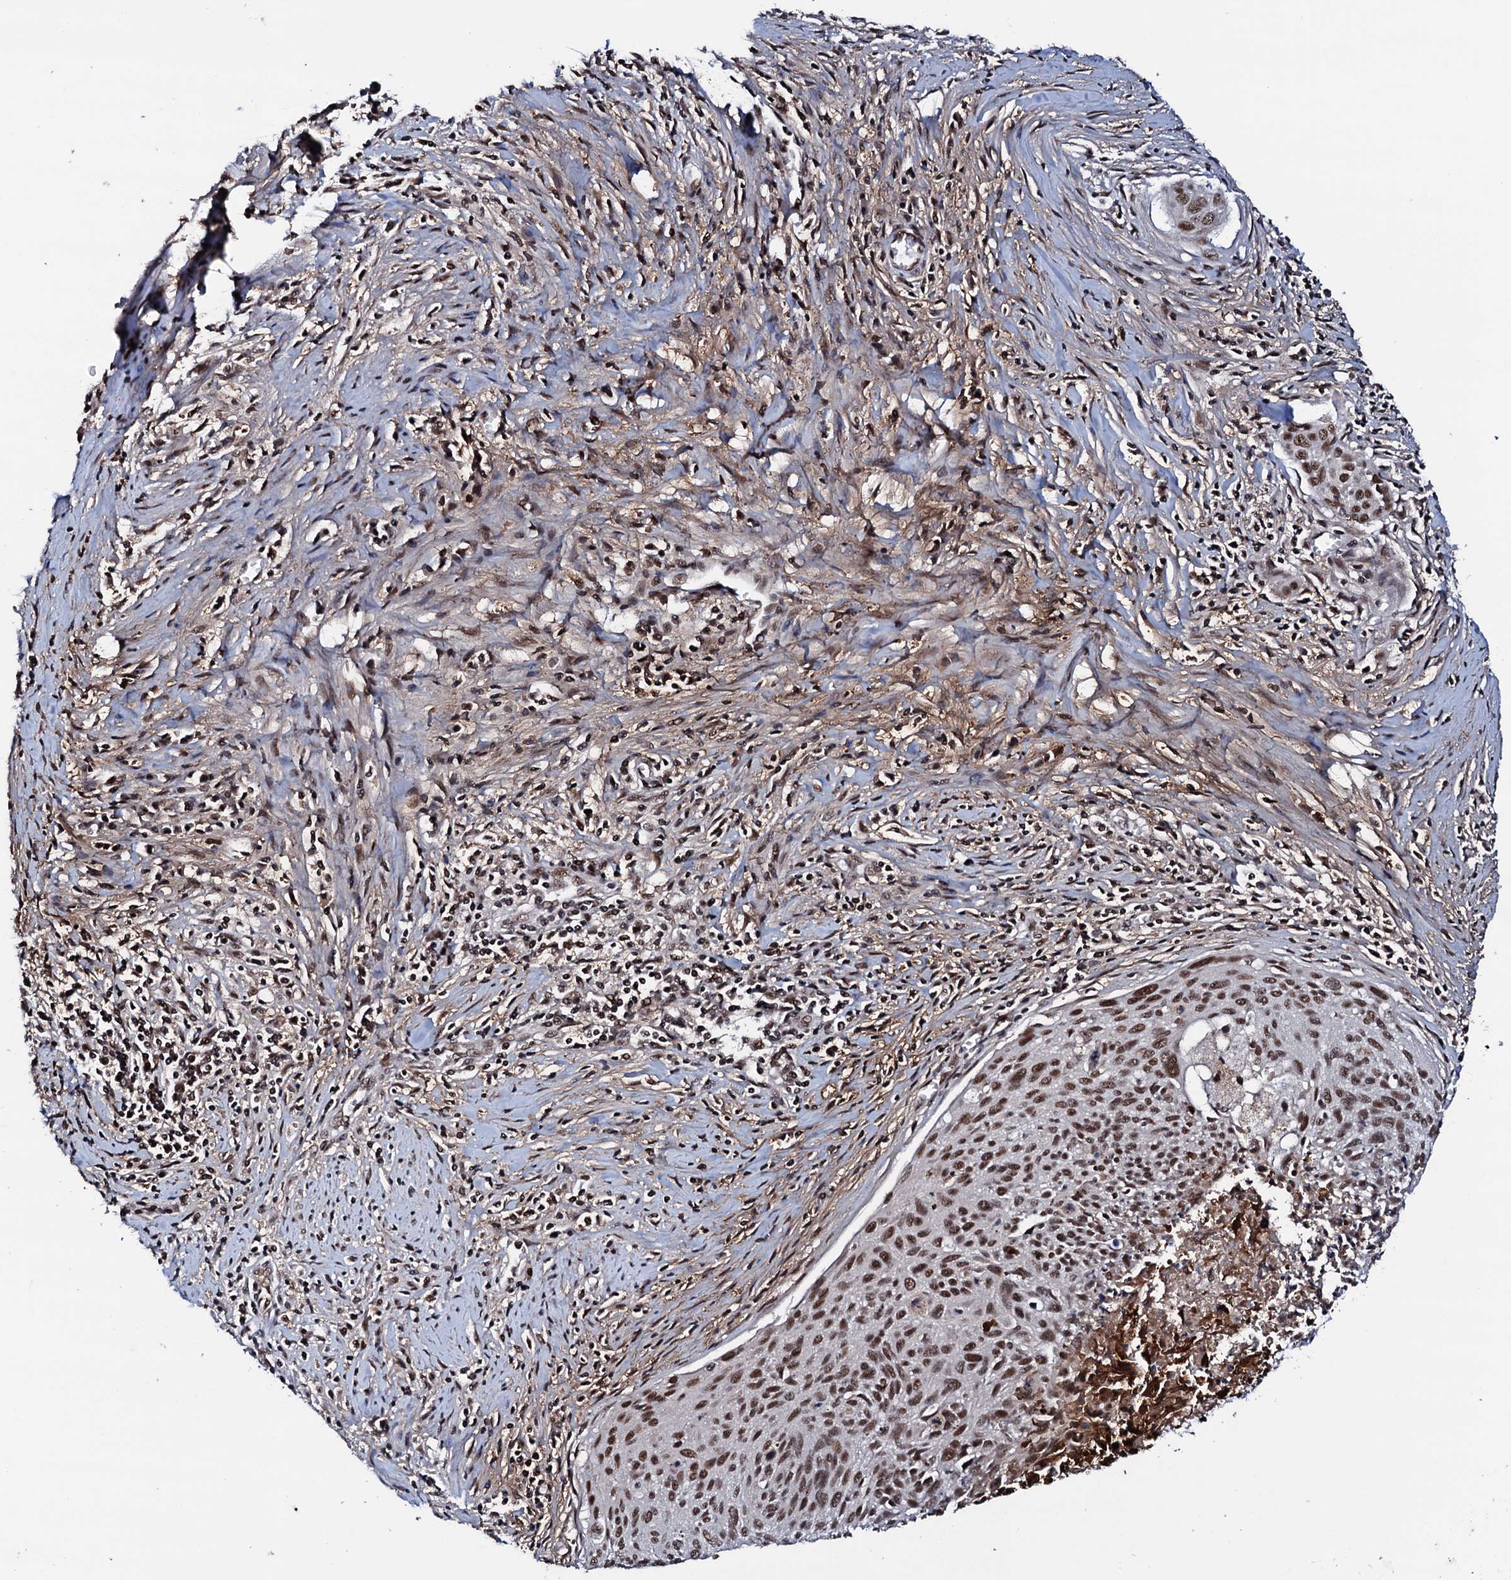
{"staining": {"intensity": "moderate", "quantity": ">75%", "location": "nuclear"}, "tissue": "cervical cancer", "cell_type": "Tumor cells", "image_type": "cancer", "snomed": [{"axis": "morphology", "description": "Squamous cell carcinoma, NOS"}, {"axis": "topography", "description": "Cervix"}], "caption": "Moderate nuclear protein positivity is present in approximately >75% of tumor cells in cervical cancer (squamous cell carcinoma).", "gene": "PRPF18", "patient": {"sex": "female", "age": 55}}